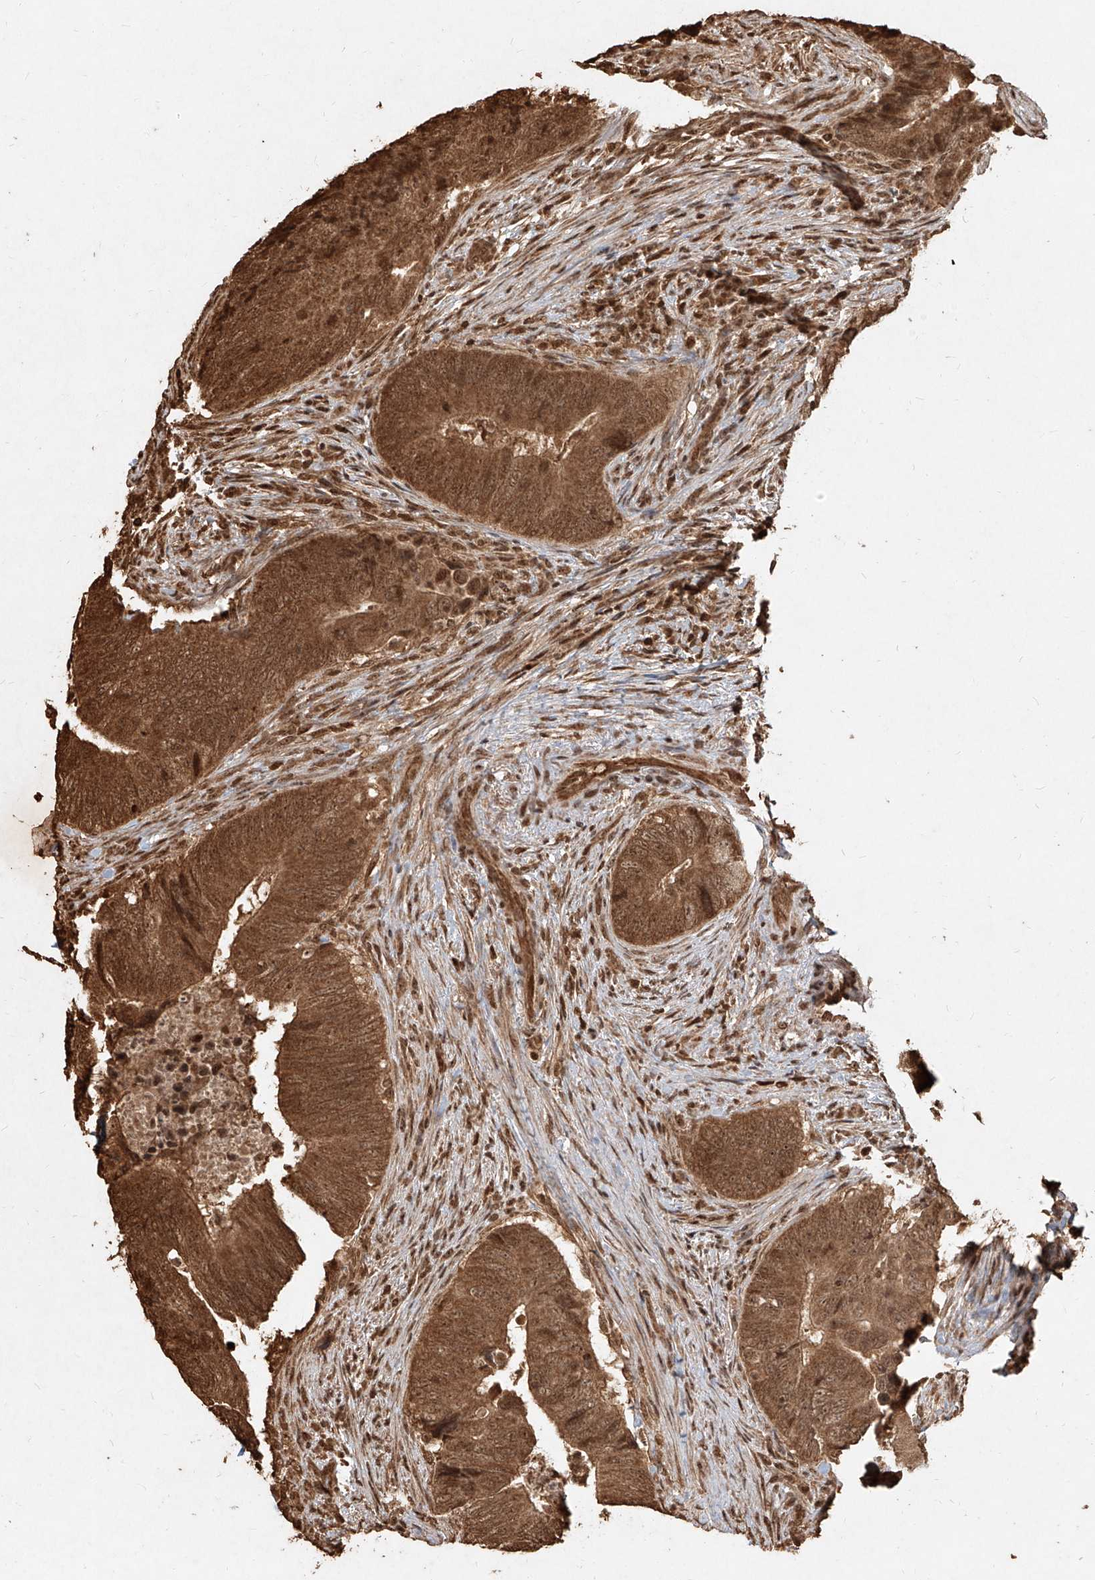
{"staining": {"intensity": "moderate", "quantity": ">75%", "location": "cytoplasmic/membranous,nuclear"}, "tissue": "colorectal cancer", "cell_type": "Tumor cells", "image_type": "cancer", "snomed": [{"axis": "morphology", "description": "Normal tissue, NOS"}, {"axis": "morphology", "description": "Adenocarcinoma, NOS"}, {"axis": "topography", "description": "Colon"}], "caption": "IHC staining of colorectal cancer, which exhibits medium levels of moderate cytoplasmic/membranous and nuclear positivity in about >75% of tumor cells indicating moderate cytoplasmic/membranous and nuclear protein expression. The staining was performed using DAB (3,3'-diaminobenzidine) (brown) for protein detection and nuclei were counterstained in hematoxylin (blue).", "gene": "UBE2K", "patient": {"sex": "male", "age": 56}}